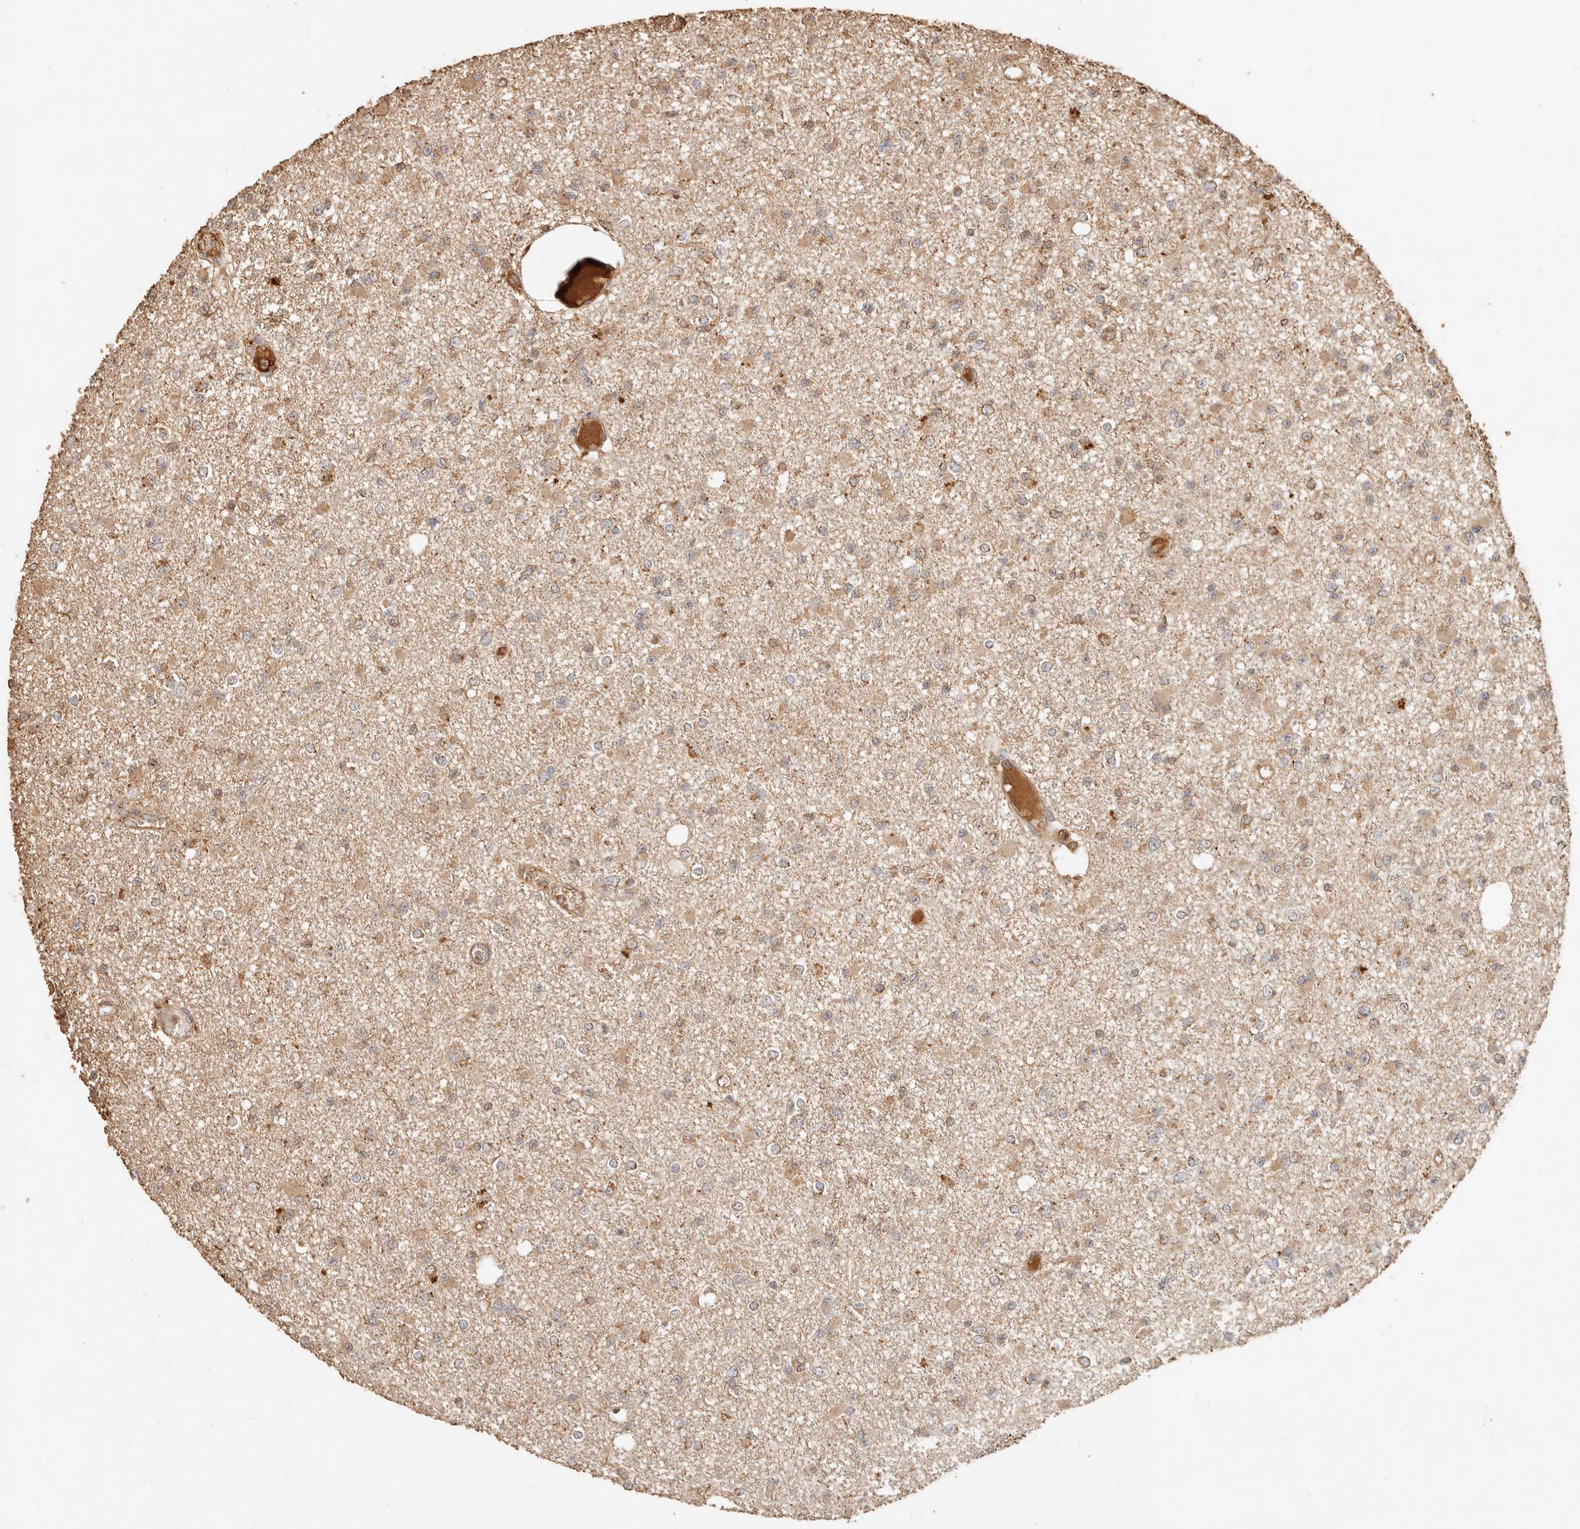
{"staining": {"intensity": "weak", "quantity": "25%-75%", "location": "cytoplasmic/membranous"}, "tissue": "glioma", "cell_type": "Tumor cells", "image_type": "cancer", "snomed": [{"axis": "morphology", "description": "Glioma, malignant, Low grade"}, {"axis": "topography", "description": "Brain"}], "caption": "An immunohistochemistry photomicrograph of tumor tissue is shown. Protein staining in brown labels weak cytoplasmic/membranous positivity in low-grade glioma (malignant) within tumor cells.", "gene": "FAM180B", "patient": {"sex": "female", "age": 22}}